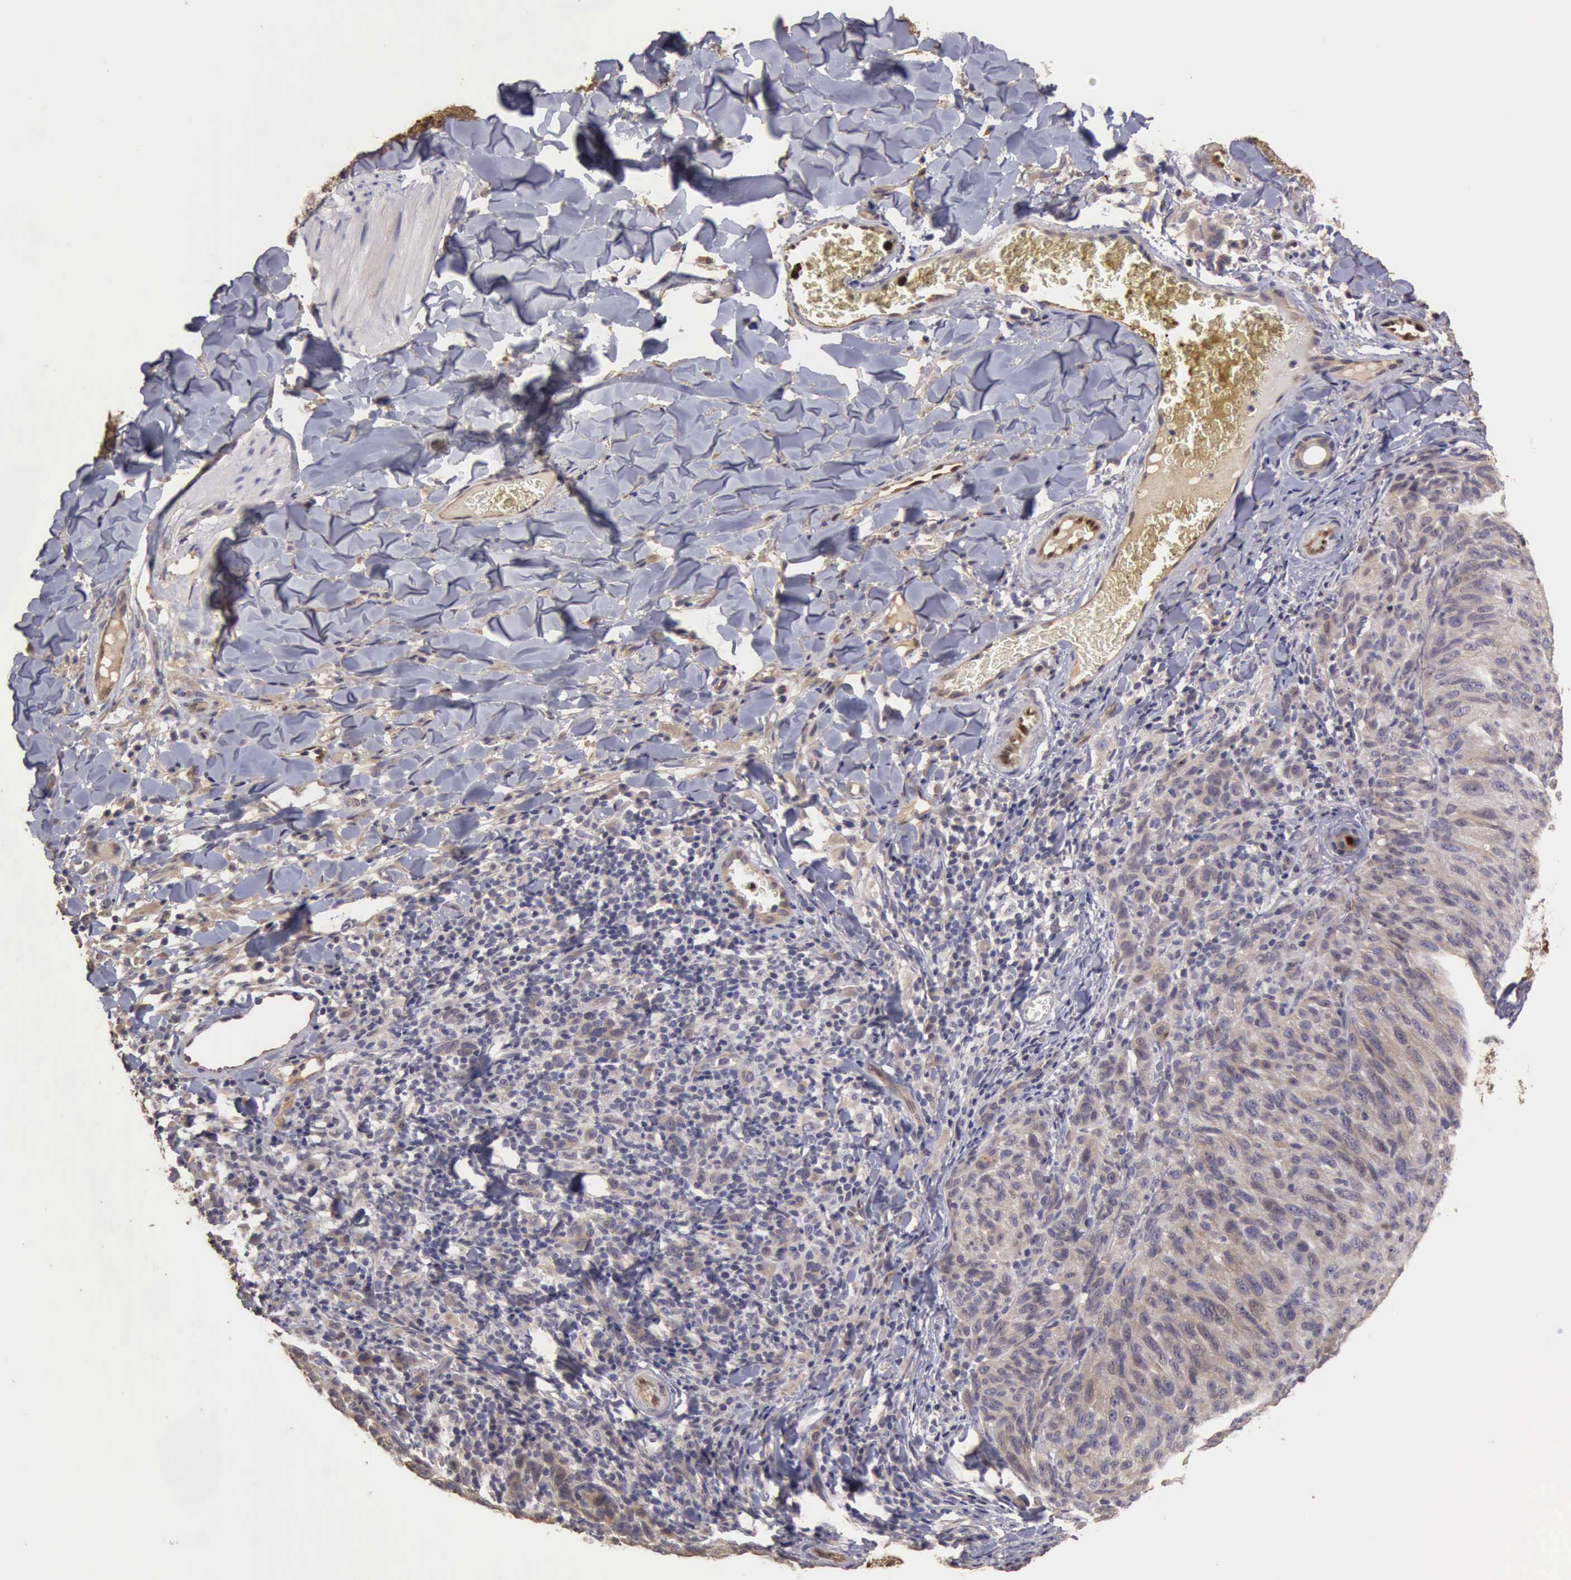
{"staining": {"intensity": "negative", "quantity": "none", "location": "none"}, "tissue": "melanoma", "cell_type": "Tumor cells", "image_type": "cancer", "snomed": [{"axis": "morphology", "description": "Malignant melanoma, NOS"}, {"axis": "topography", "description": "Skin"}], "caption": "This is an immunohistochemistry (IHC) histopathology image of melanoma. There is no positivity in tumor cells.", "gene": "BMX", "patient": {"sex": "male", "age": 76}}